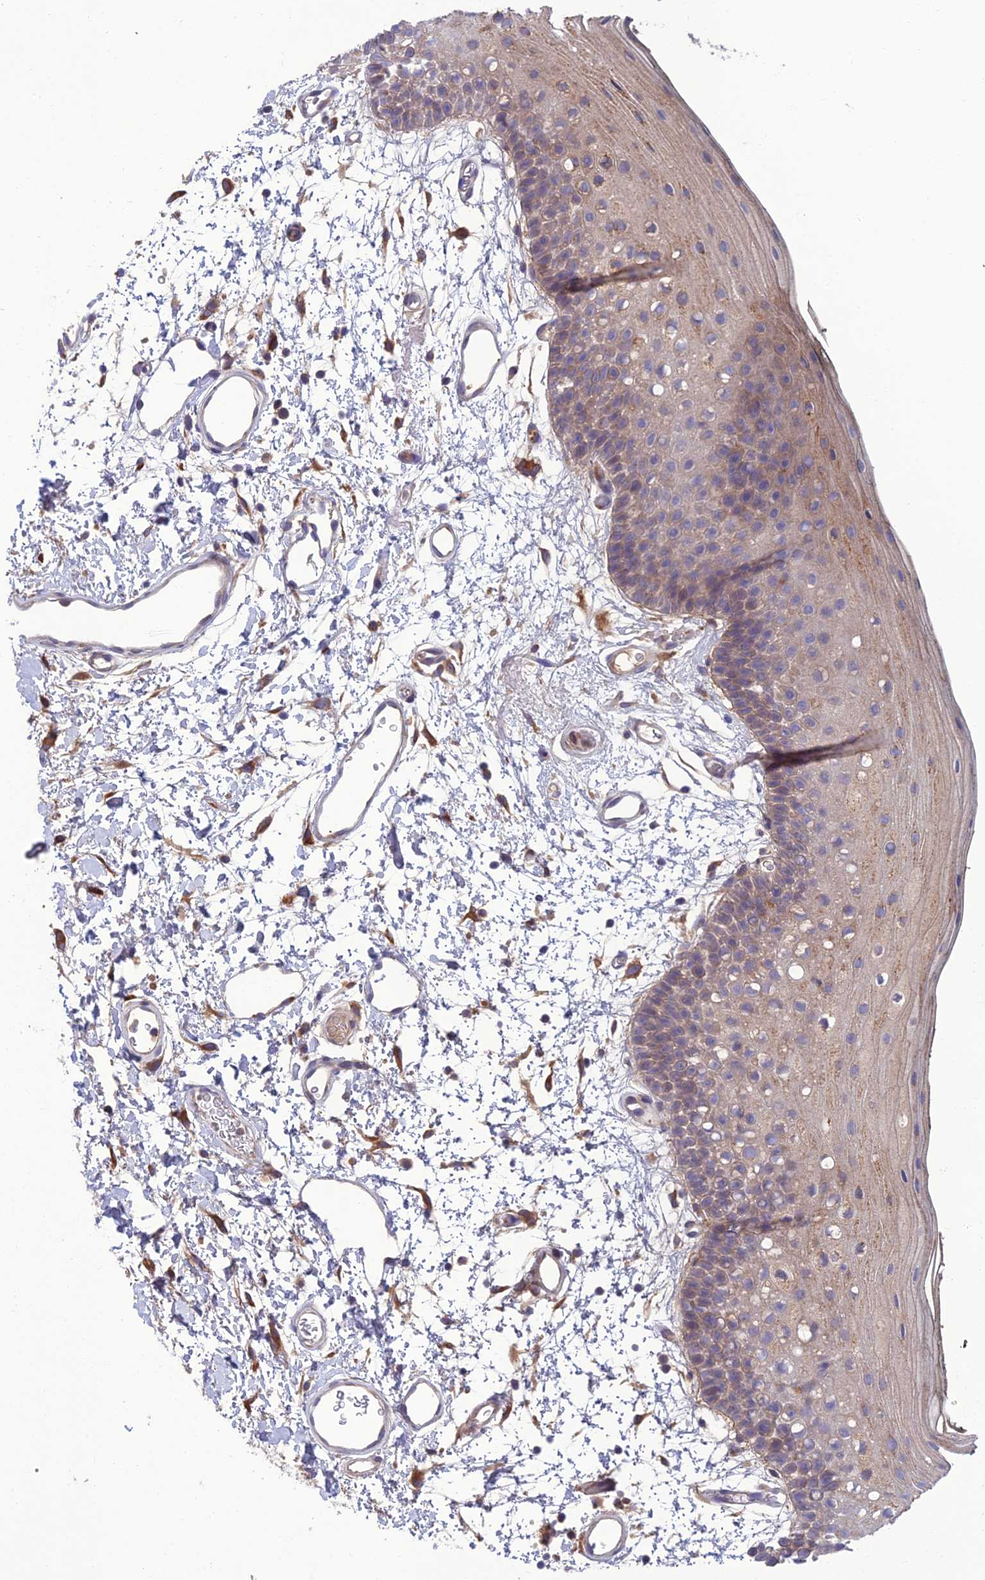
{"staining": {"intensity": "weak", "quantity": "25%-75%", "location": "cytoplasmic/membranous"}, "tissue": "oral mucosa", "cell_type": "Squamous epithelial cells", "image_type": "normal", "snomed": [{"axis": "morphology", "description": "Normal tissue, NOS"}, {"axis": "topography", "description": "Oral tissue"}, {"axis": "topography", "description": "Tounge, NOS"}], "caption": "Squamous epithelial cells display low levels of weak cytoplasmic/membranous positivity in approximately 25%-75% of cells in benign oral mucosa.", "gene": "UMAD1", "patient": {"sex": "female", "age": 81}}